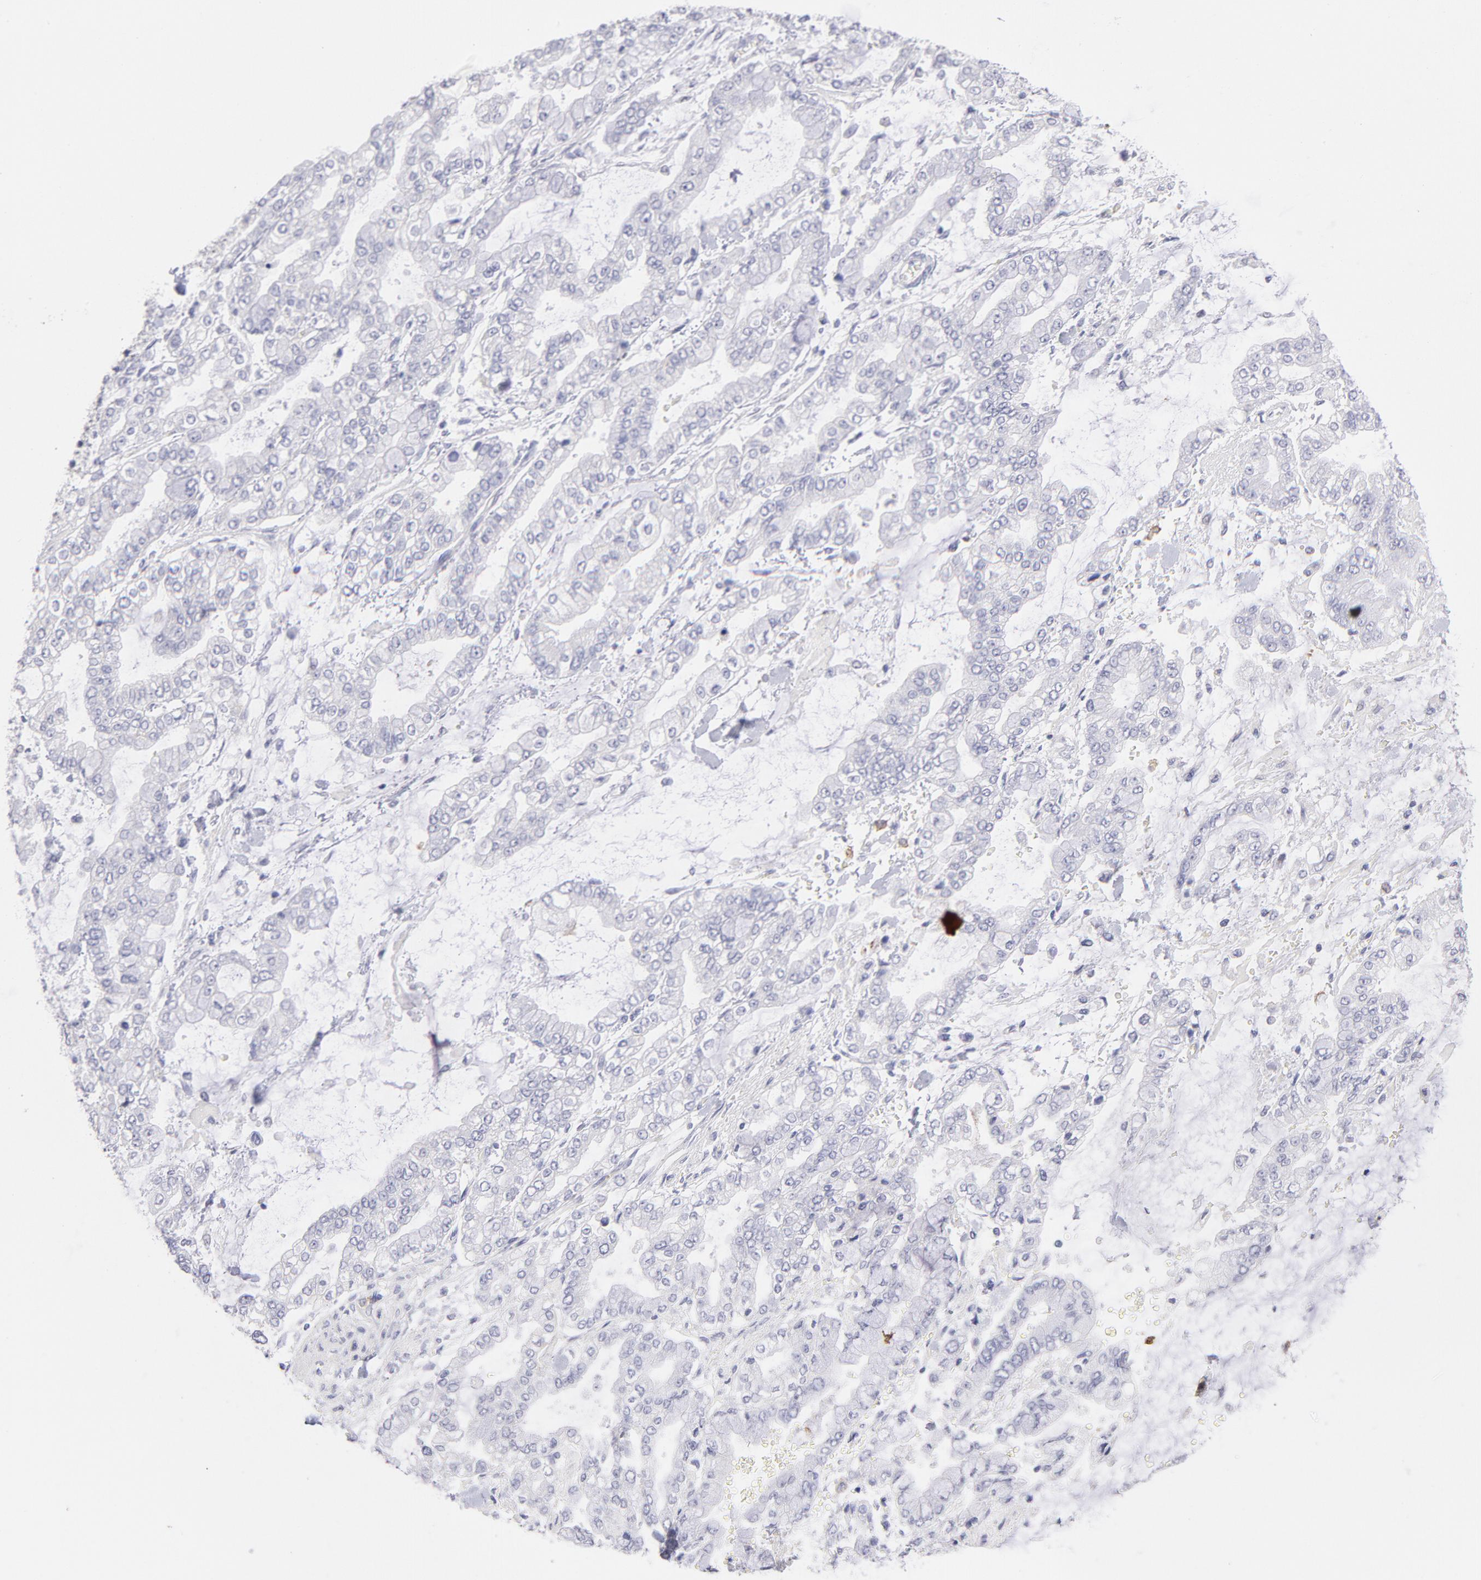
{"staining": {"intensity": "negative", "quantity": "none", "location": "none"}, "tissue": "stomach cancer", "cell_type": "Tumor cells", "image_type": "cancer", "snomed": [{"axis": "morphology", "description": "Normal tissue, NOS"}, {"axis": "morphology", "description": "Adenocarcinoma, NOS"}, {"axis": "topography", "description": "Stomach, upper"}, {"axis": "topography", "description": "Stomach"}], "caption": "IHC micrograph of neoplastic tissue: stomach cancer (adenocarcinoma) stained with DAB reveals no significant protein staining in tumor cells.", "gene": "LTB4R", "patient": {"sex": "male", "age": 76}}